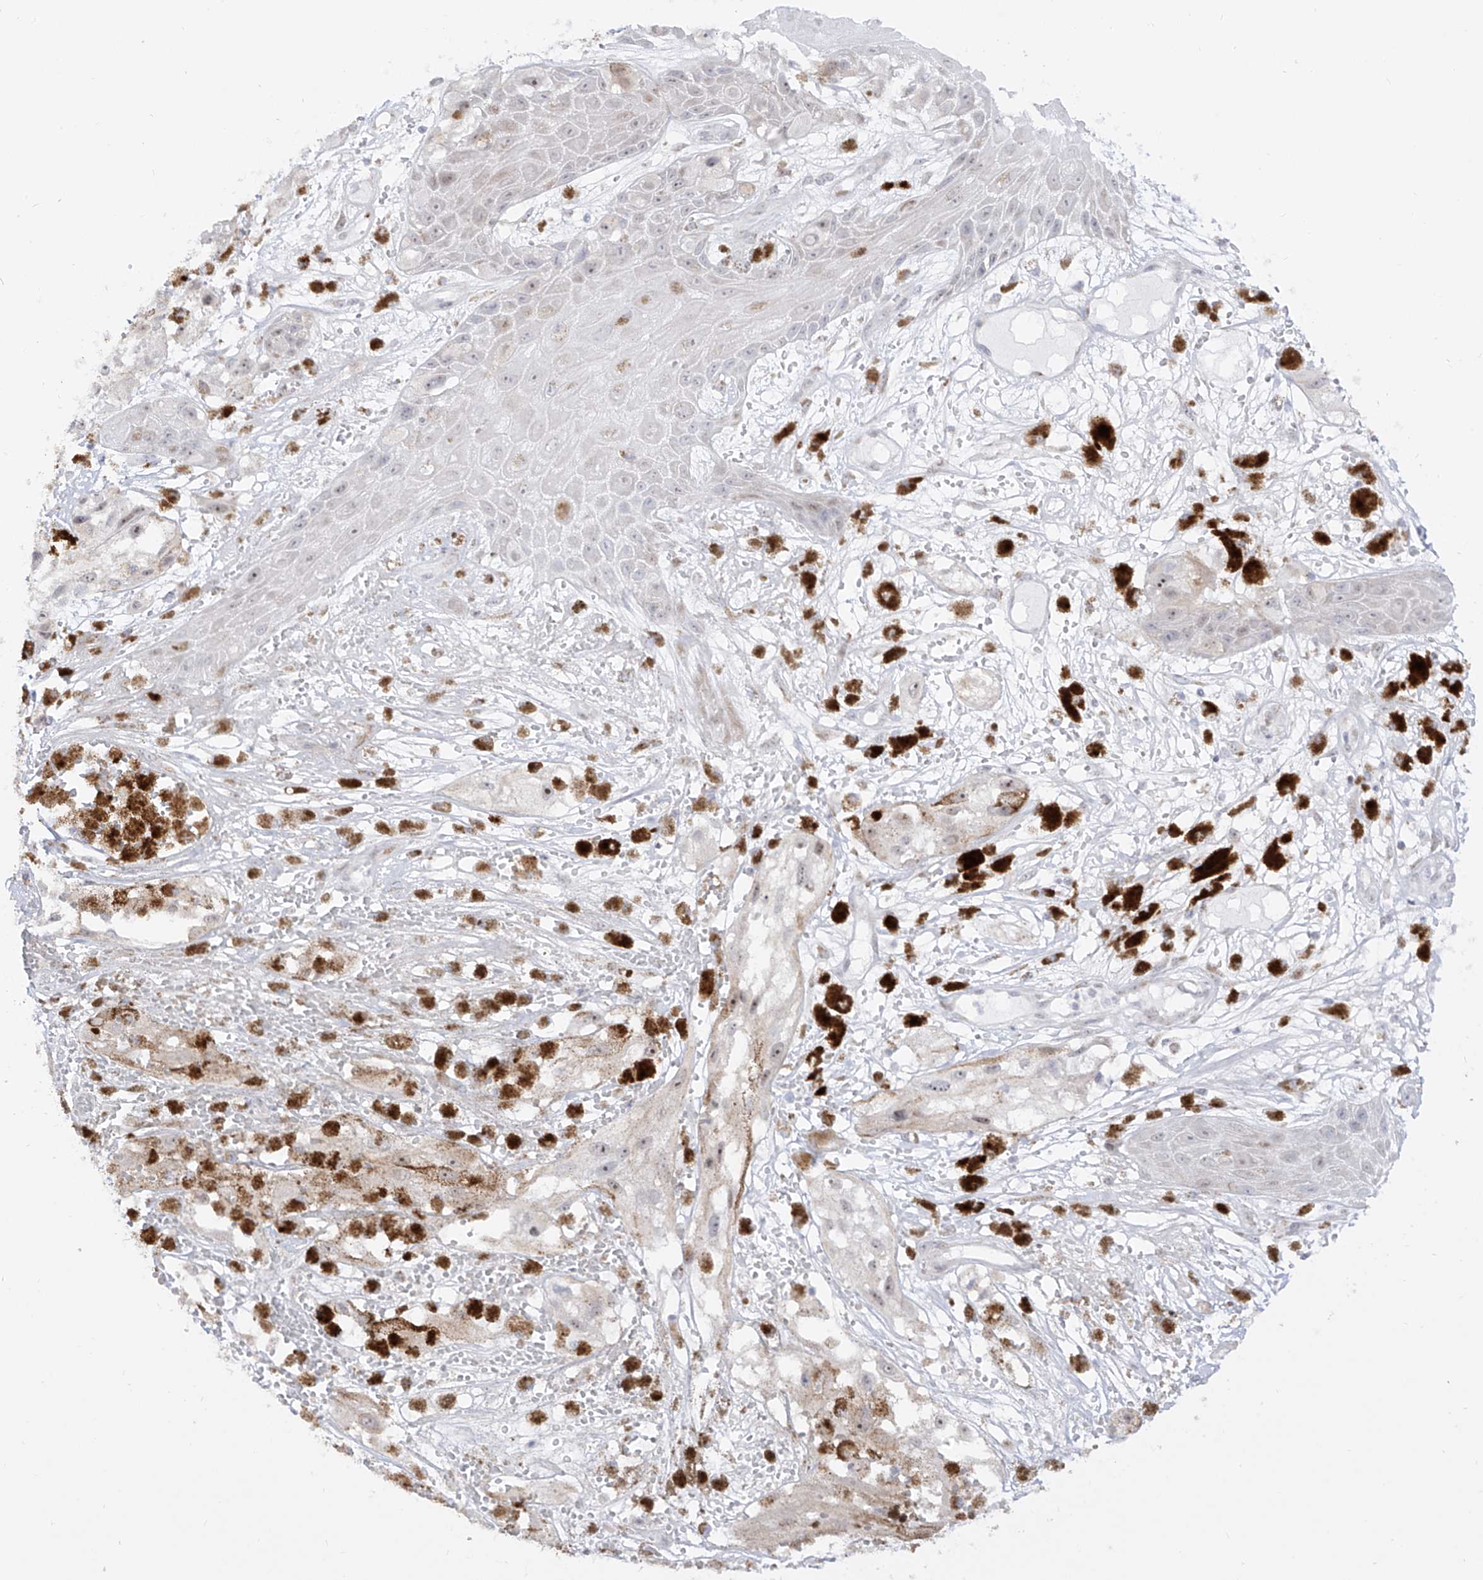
{"staining": {"intensity": "negative", "quantity": "none", "location": "none"}, "tissue": "melanoma", "cell_type": "Tumor cells", "image_type": "cancer", "snomed": [{"axis": "morphology", "description": "Malignant melanoma, NOS"}, {"axis": "topography", "description": "Skin"}], "caption": "Immunohistochemistry (IHC) of melanoma reveals no expression in tumor cells.", "gene": "ZNF180", "patient": {"sex": "male", "age": 88}}